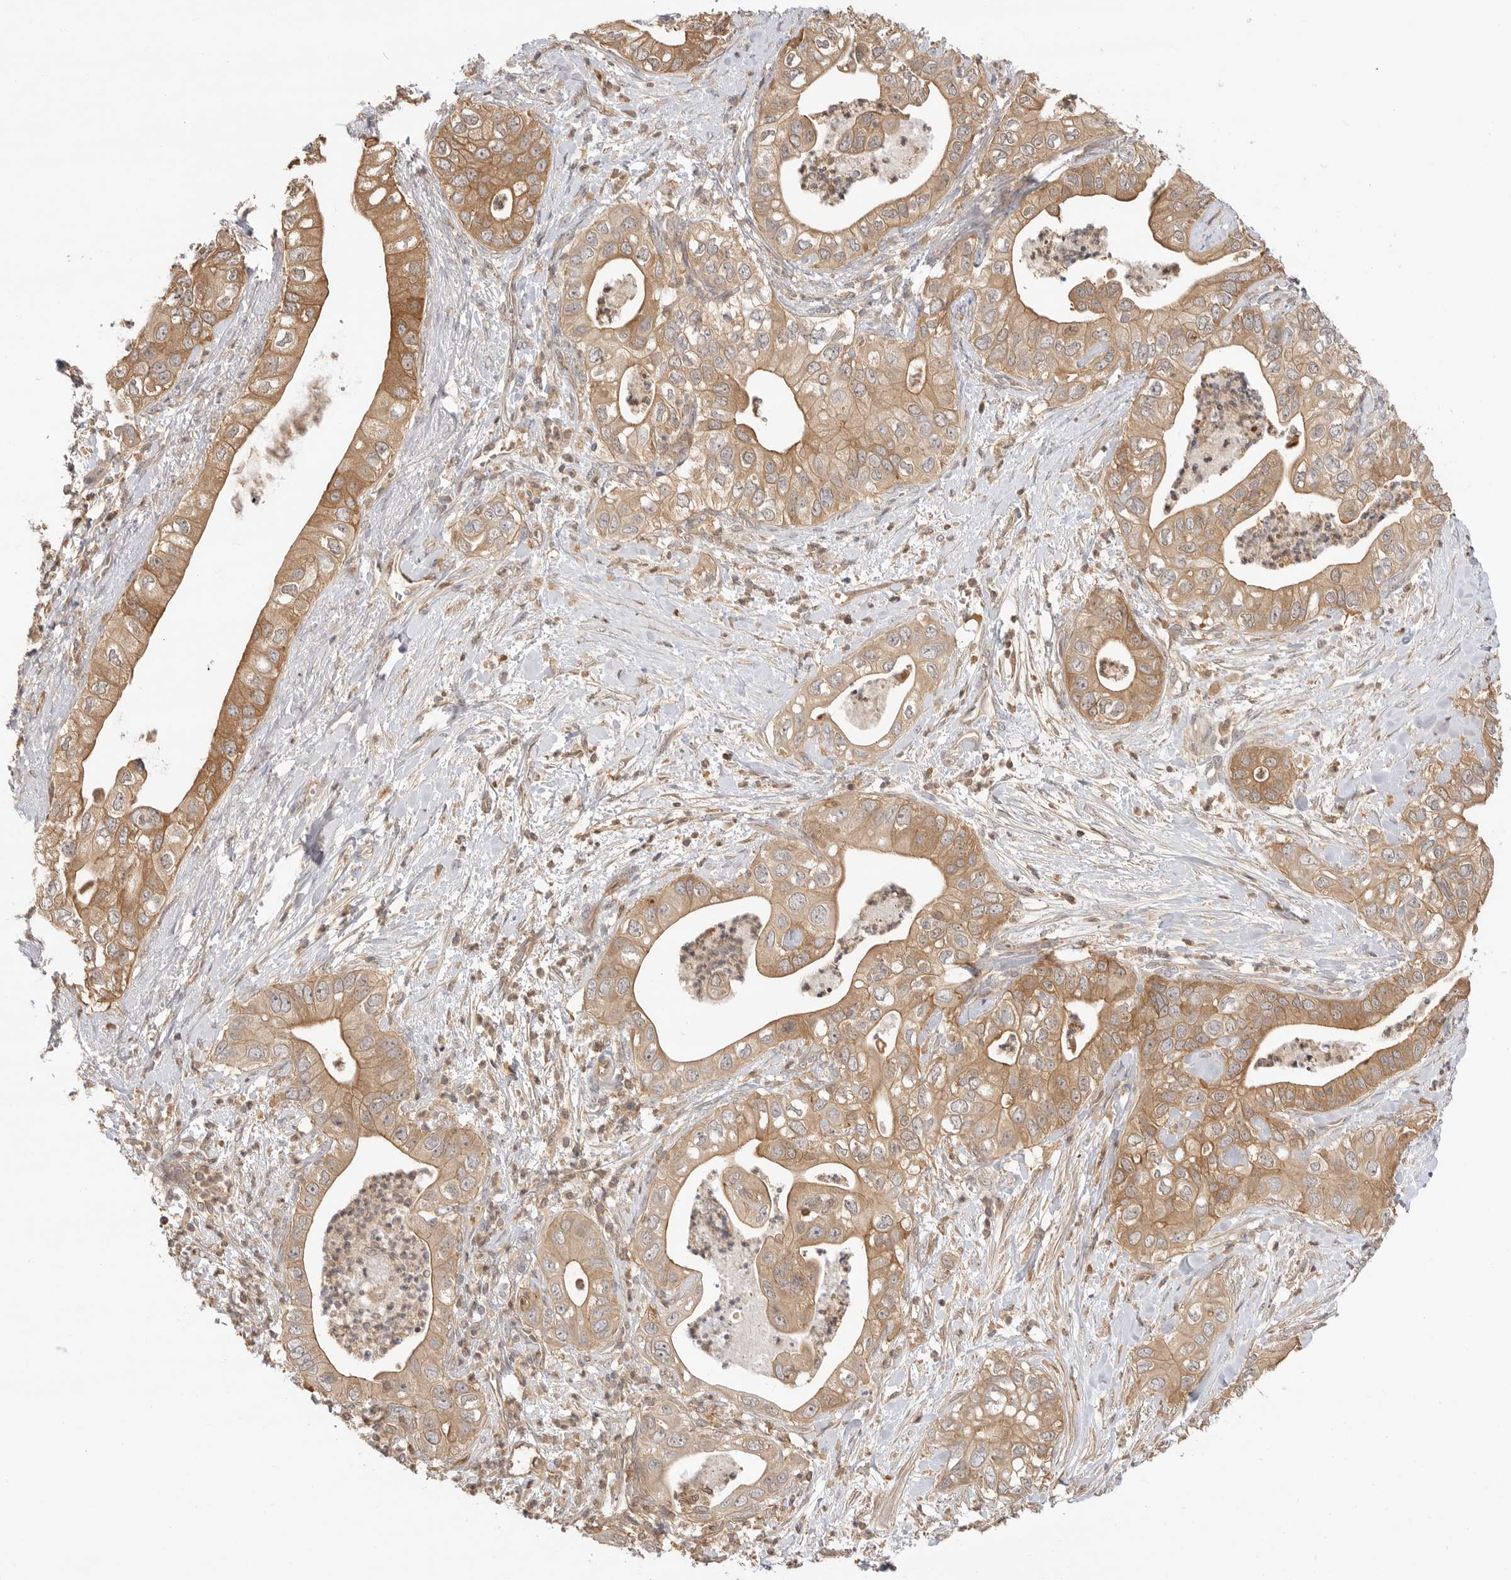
{"staining": {"intensity": "moderate", "quantity": ">75%", "location": "cytoplasmic/membranous"}, "tissue": "pancreatic cancer", "cell_type": "Tumor cells", "image_type": "cancer", "snomed": [{"axis": "morphology", "description": "Adenocarcinoma, NOS"}, {"axis": "topography", "description": "Pancreas"}], "caption": "A histopathology image of adenocarcinoma (pancreatic) stained for a protein demonstrates moderate cytoplasmic/membranous brown staining in tumor cells. The staining is performed using DAB brown chromogen to label protein expression. The nuclei are counter-stained blue using hematoxylin.", "gene": "CLDN12", "patient": {"sex": "female", "age": 78}}